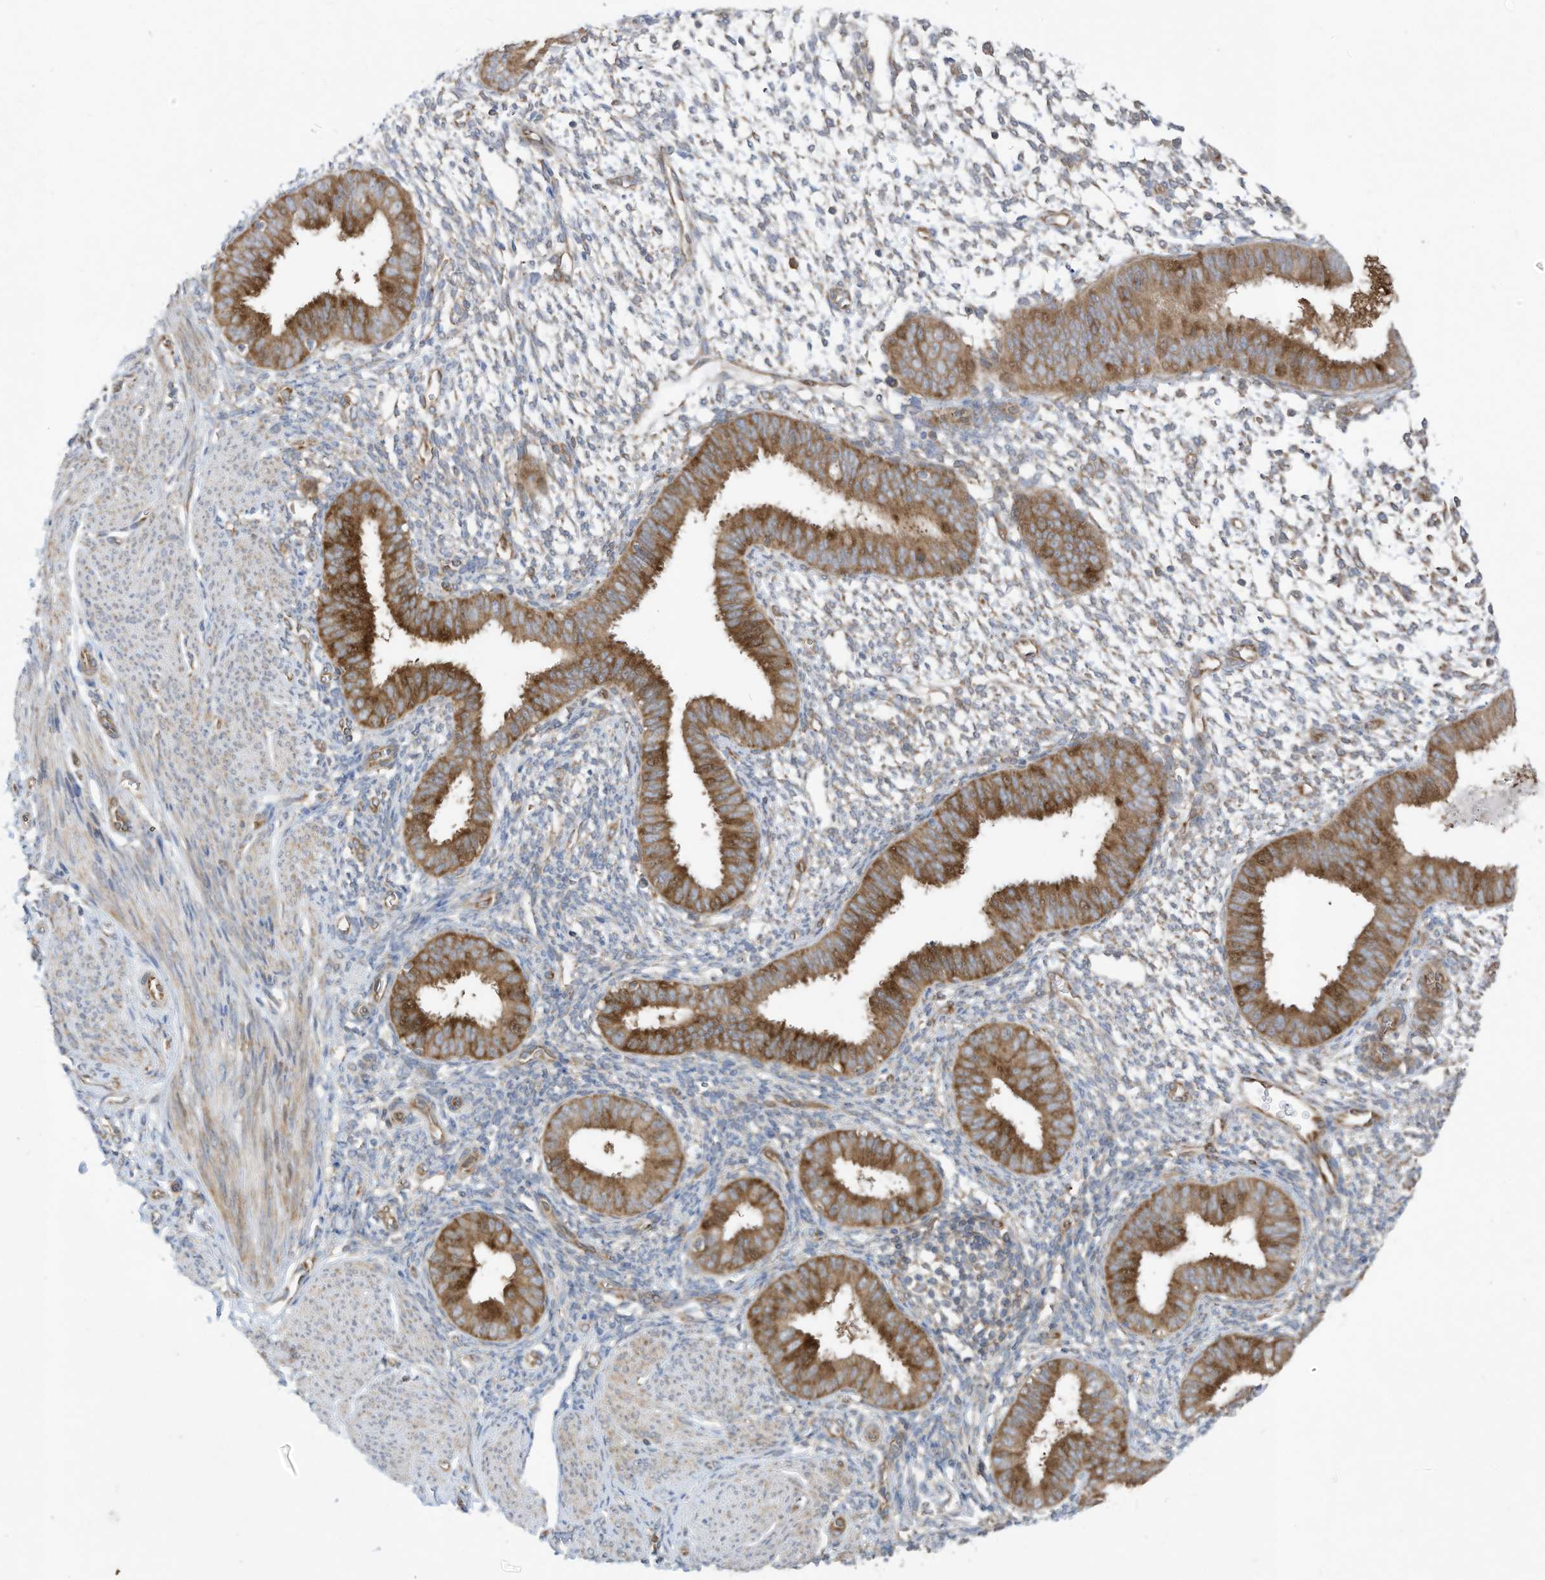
{"staining": {"intensity": "weak", "quantity": "<25%", "location": "cytoplasmic/membranous"}, "tissue": "endometrium", "cell_type": "Cells in endometrial stroma", "image_type": "normal", "snomed": [{"axis": "morphology", "description": "Normal tissue, NOS"}, {"axis": "topography", "description": "Uterus"}, {"axis": "topography", "description": "Endometrium"}], "caption": "Cells in endometrial stroma are negative for protein expression in unremarkable human endometrium. (IHC, brightfield microscopy, high magnification).", "gene": "USE1", "patient": {"sex": "female", "age": 48}}